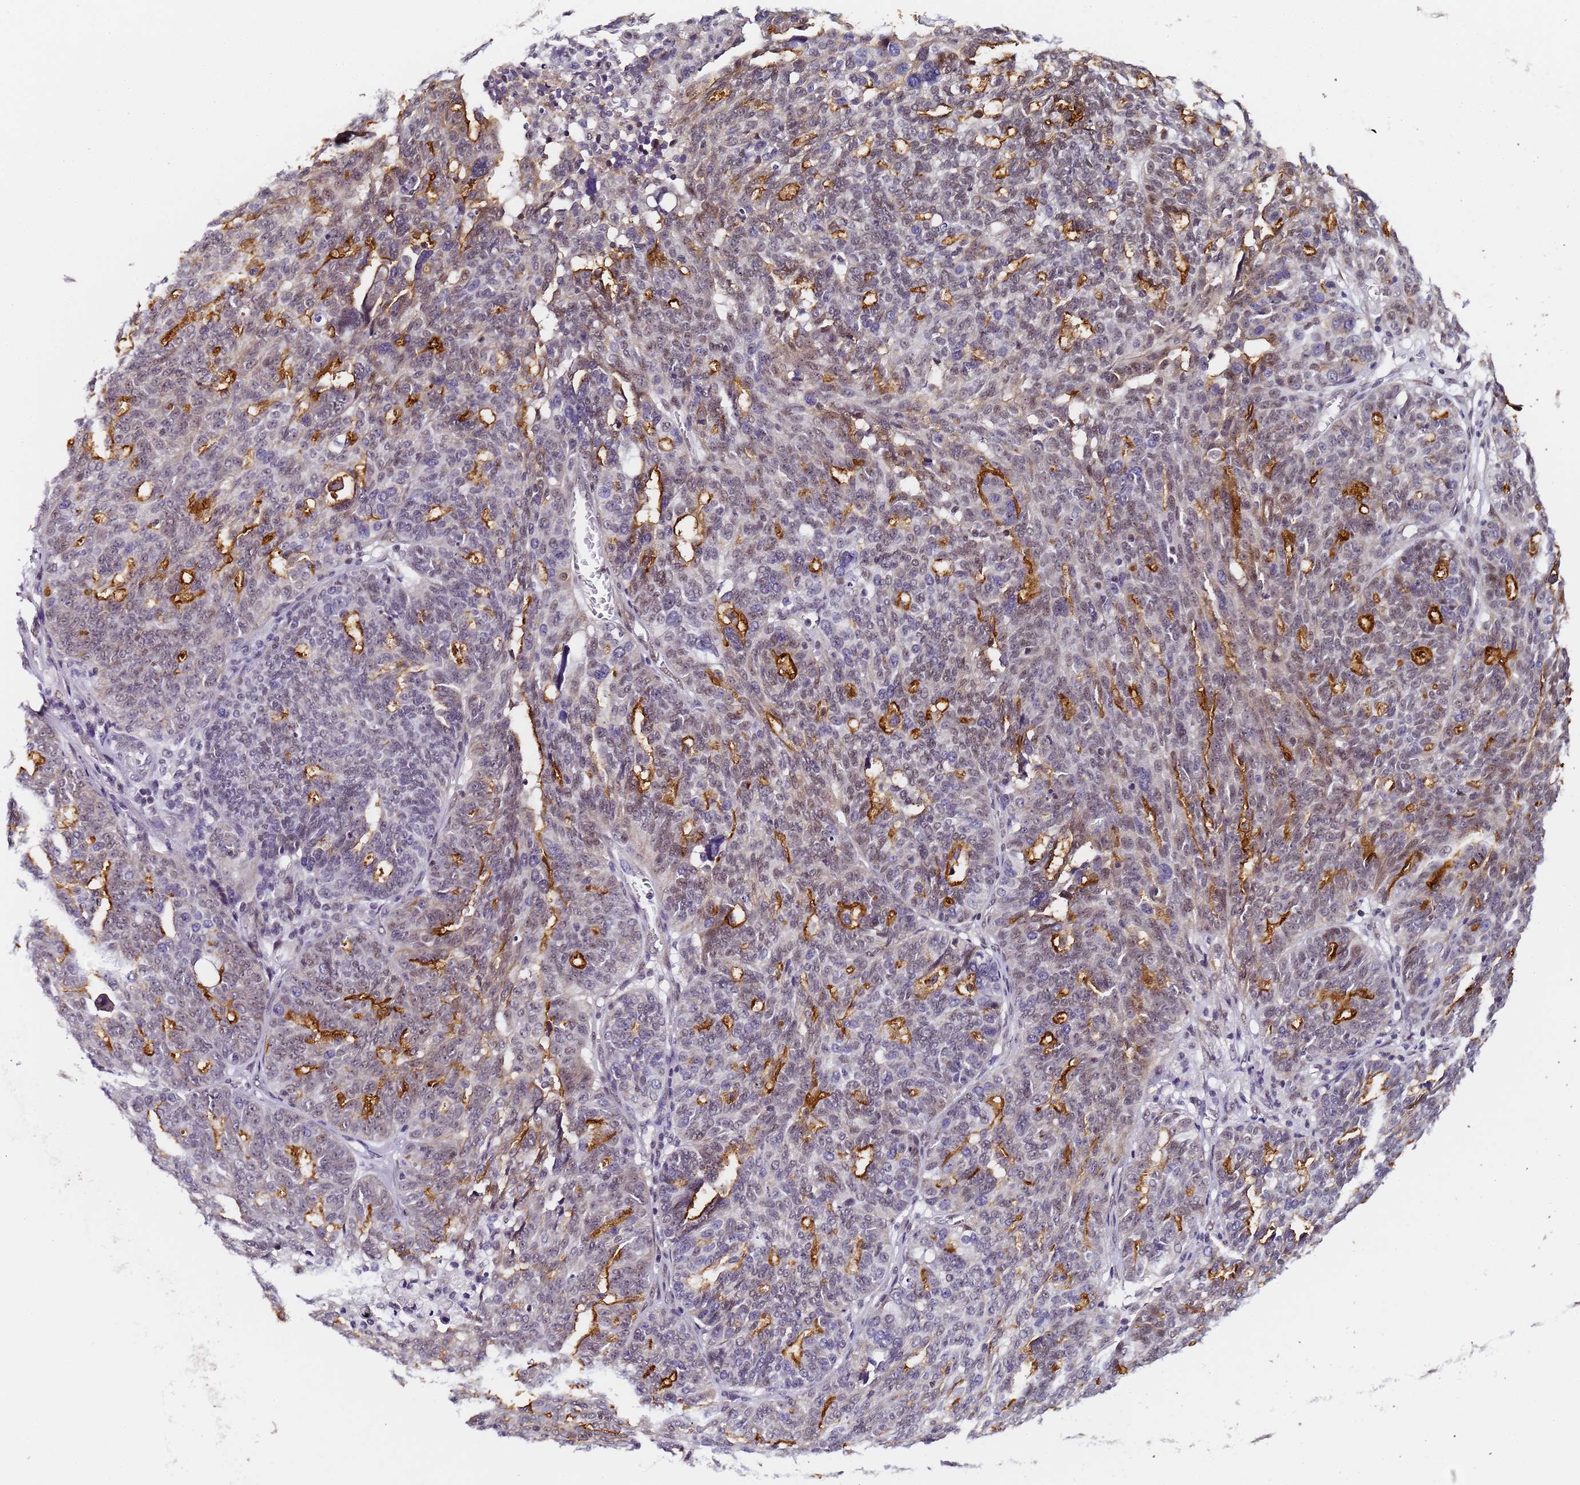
{"staining": {"intensity": "moderate", "quantity": "<25%", "location": "cytoplasmic/membranous"}, "tissue": "ovarian cancer", "cell_type": "Tumor cells", "image_type": "cancer", "snomed": [{"axis": "morphology", "description": "Cystadenocarcinoma, serous, NOS"}, {"axis": "topography", "description": "Ovary"}], "caption": "Moderate cytoplasmic/membranous expression is identified in about <25% of tumor cells in ovarian cancer. (brown staining indicates protein expression, while blue staining denotes nuclei).", "gene": "FNBP4", "patient": {"sex": "female", "age": 59}}